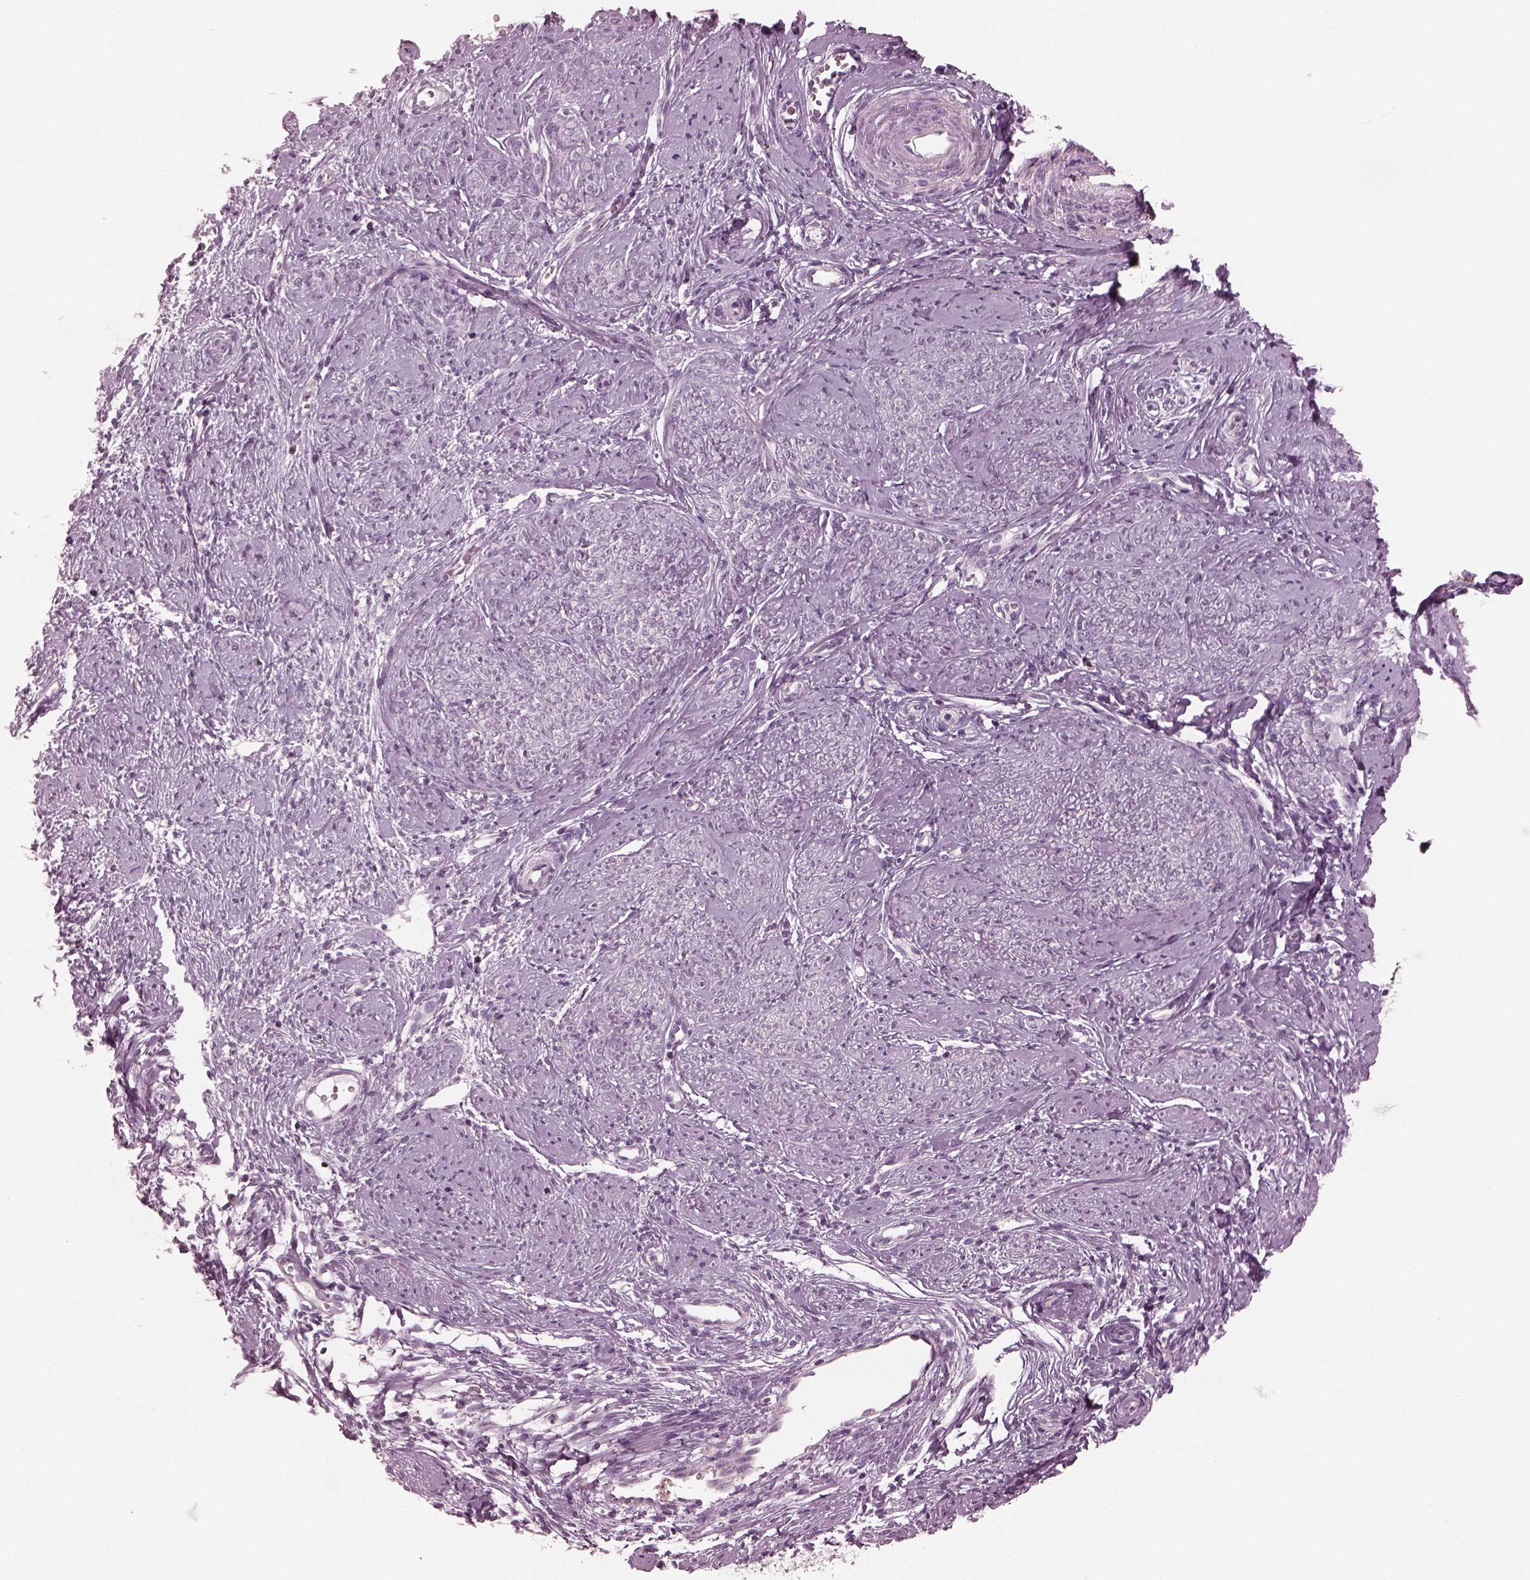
{"staining": {"intensity": "negative", "quantity": "none", "location": "none"}, "tissue": "smooth muscle", "cell_type": "Smooth muscle cells", "image_type": "normal", "snomed": [{"axis": "morphology", "description": "Normal tissue, NOS"}, {"axis": "topography", "description": "Smooth muscle"}], "caption": "Immunohistochemistry micrograph of unremarkable smooth muscle: smooth muscle stained with DAB shows no significant protein expression in smooth muscle cells.", "gene": "YY2", "patient": {"sex": "female", "age": 48}}